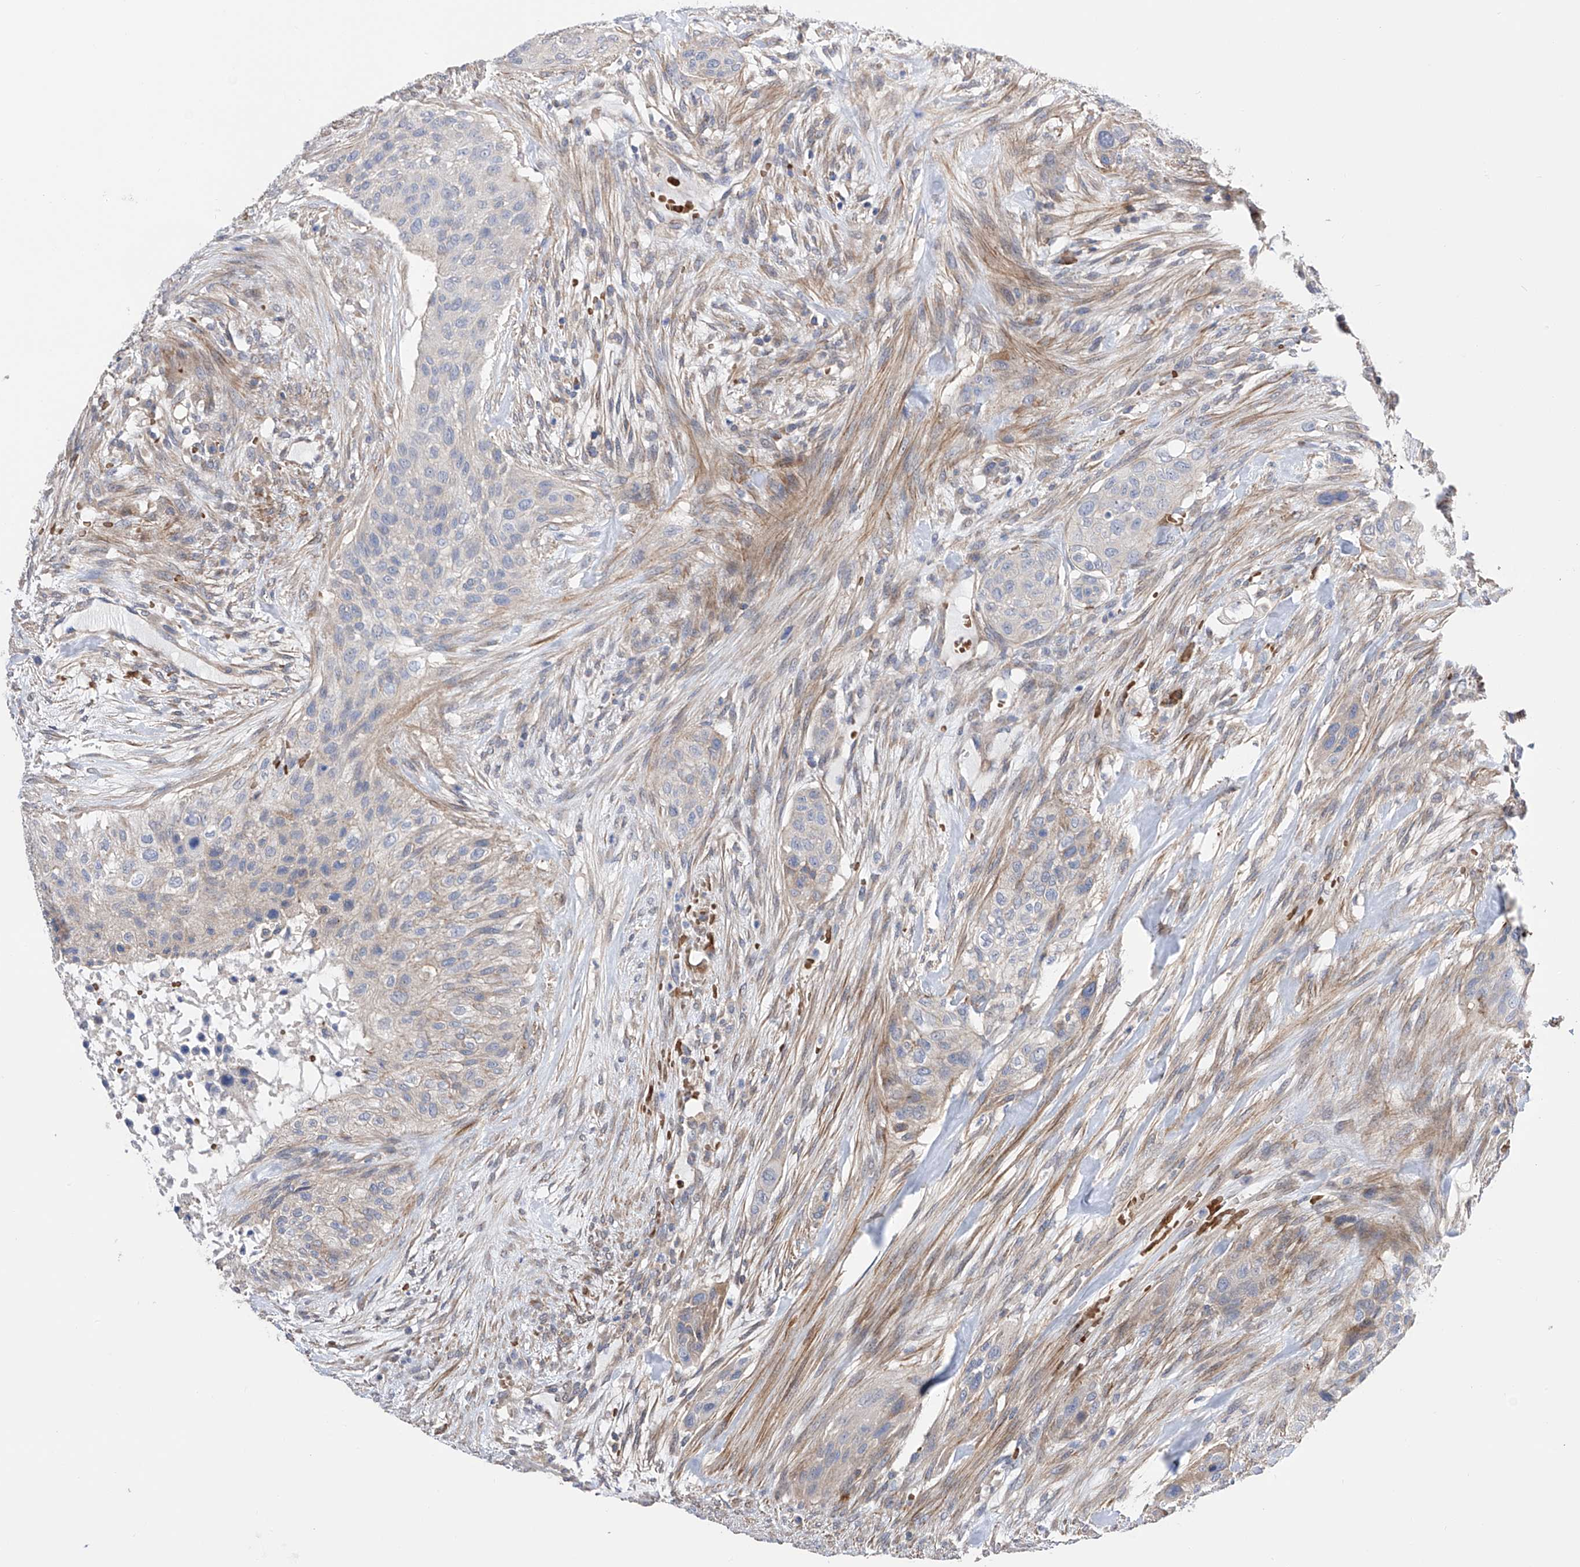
{"staining": {"intensity": "weak", "quantity": "<25%", "location": "cytoplasmic/membranous"}, "tissue": "urothelial cancer", "cell_type": "Tumor cells", "image_type": "cancer", "snomed": [{"axis": "morphology", "description": "Urothelial carcinoma, High grade"}, {"axis": "topography", "description": "Urinary bladder"}], "caption": "Human urothelial cancer stained for a protein using immunohistochemistry (IHC) exhibits no staining in tumor cells.", "gene": "NFATC4", "patient": {"sex": "male", "age": 35}}